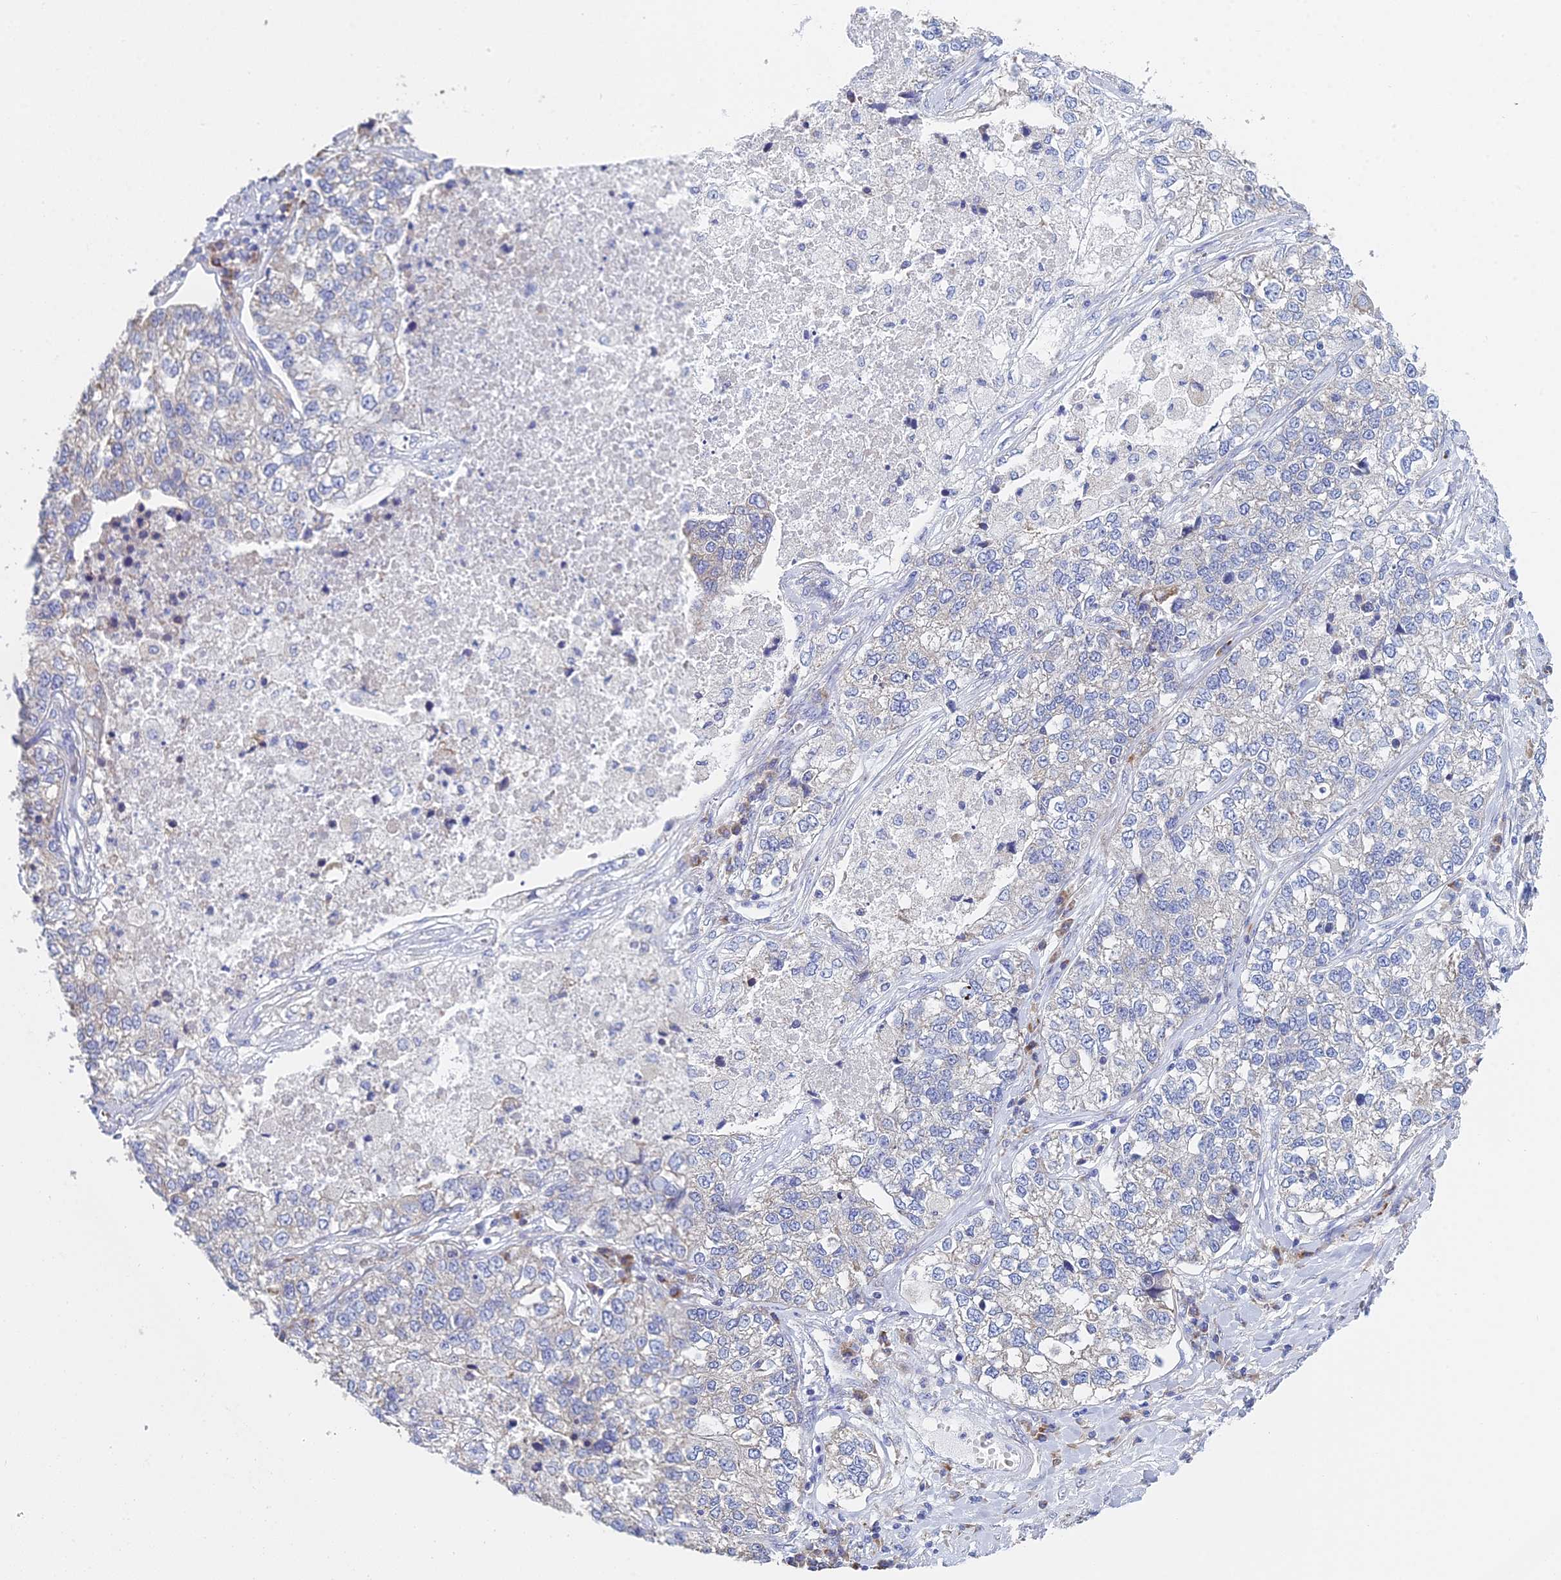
{"staining": {"intensity": "negative", "quantity": "none", "location": "none"}, "tissue": "lung cancer", "cell_type": "Tumor cells", "image_type": "cancer", "snomed": [{"axis": "morphology", "description": "Adenocarcinoma, NOS"}, {"axis": "topography", "description": "Lung"}], "caption": "DAB (3,3'-diaminobenzidine) immunohistochemical staining of human lung cancer shows no significant expression in tumor cells.", "gene": "CRACR2B", "patient": {"sex": "male", "age": 49}}